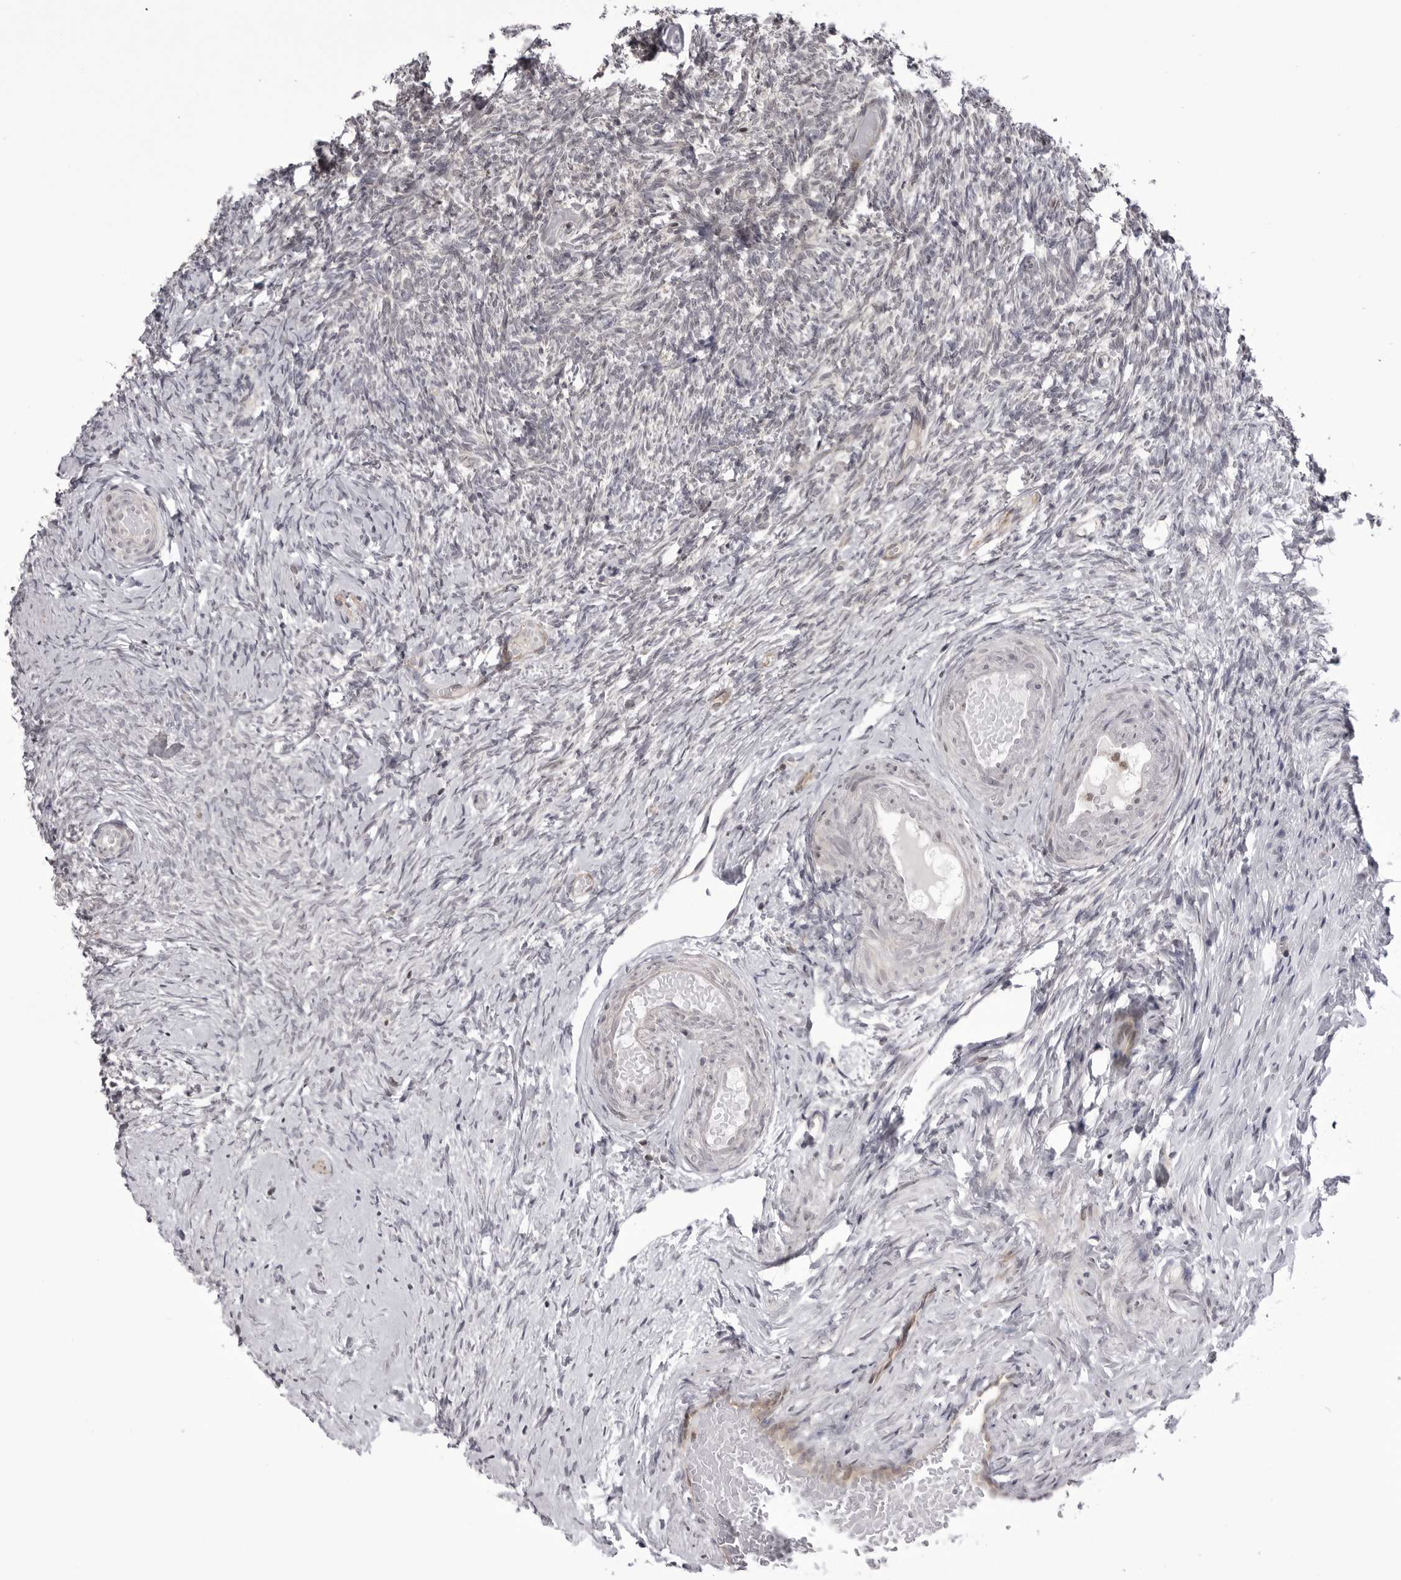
{"staining": {"intensity": "negative", "quantity": "none", "location": "none"}, "tissue": "ovary", "cell_type": "Ovarian stroma cells", "image_type": "normal", "snomed": [{"axis": "morphology", "description": "Normal tissue, NOS"}, {"axis": "topography", "description": "Ovary"}], "caption": "Immunohistochemistry (IHC) micrograph of normal ovary stained for a protein (brown), which shows no expression in ovarian stroma cells.", "gene": "PTK2B", "patient": {"sex": "female", "age": 60}}